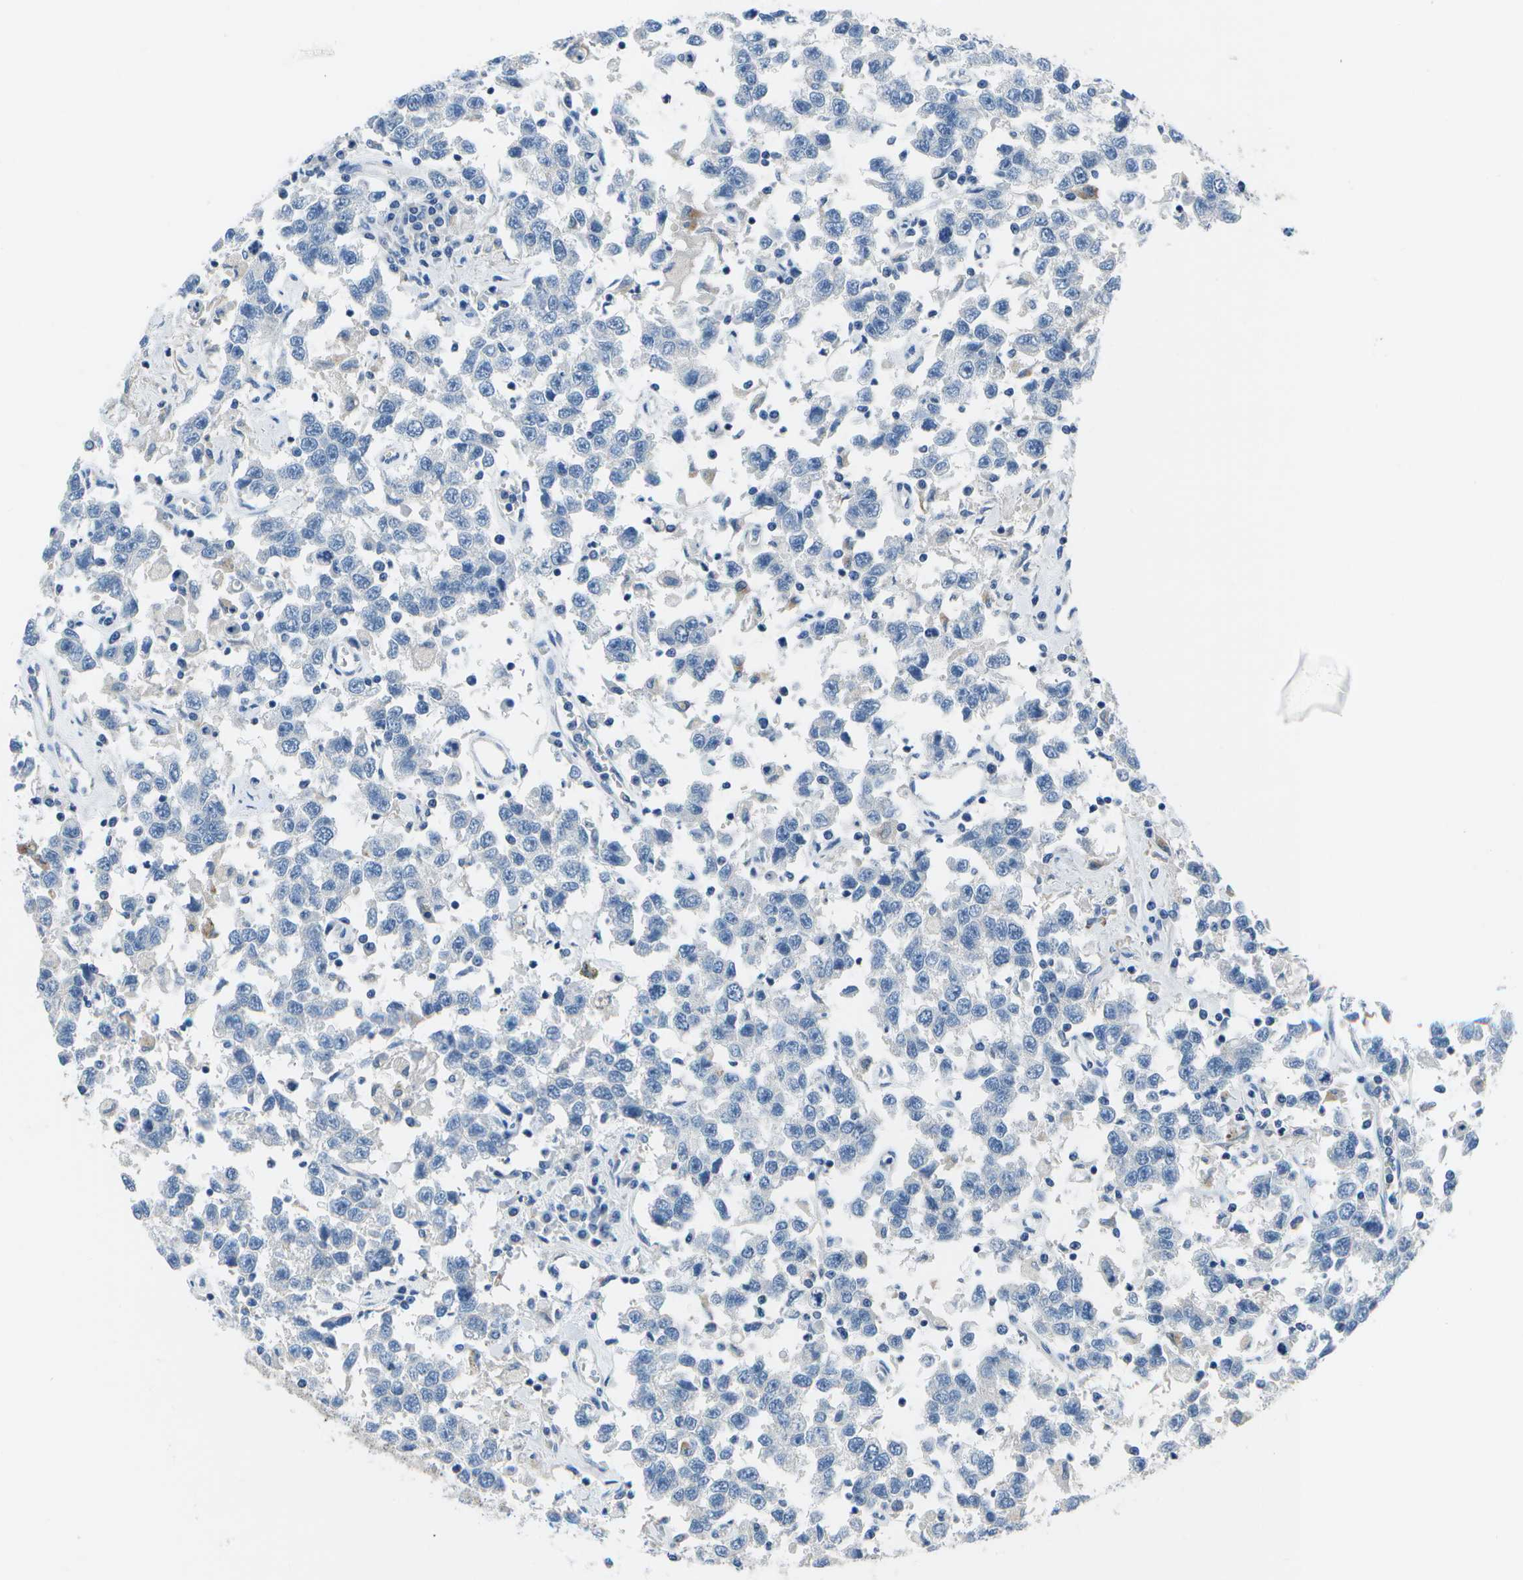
{"staining": {"intensity": "negative", "quantity": "none", "location": "none"}, "tissue": "testis cancer", "cell_type": "Tumor cells", "image_type": "cancer", "snomed": [{"axis": "morphology", "description": "Seminoma, NOS"}, {"axis": "topography", "description": "Testis"}], "caption": "The histopathology image displays no staining of tumor cells in testis cancer (seminoma). The staining was performed using DAB to visualize the protein expression in brown, while the nuclei were stained in blue with hematoxylin (Magnification: 20x).", "gene": "DCT", "patient": {"sex": "male", "age": 41}}